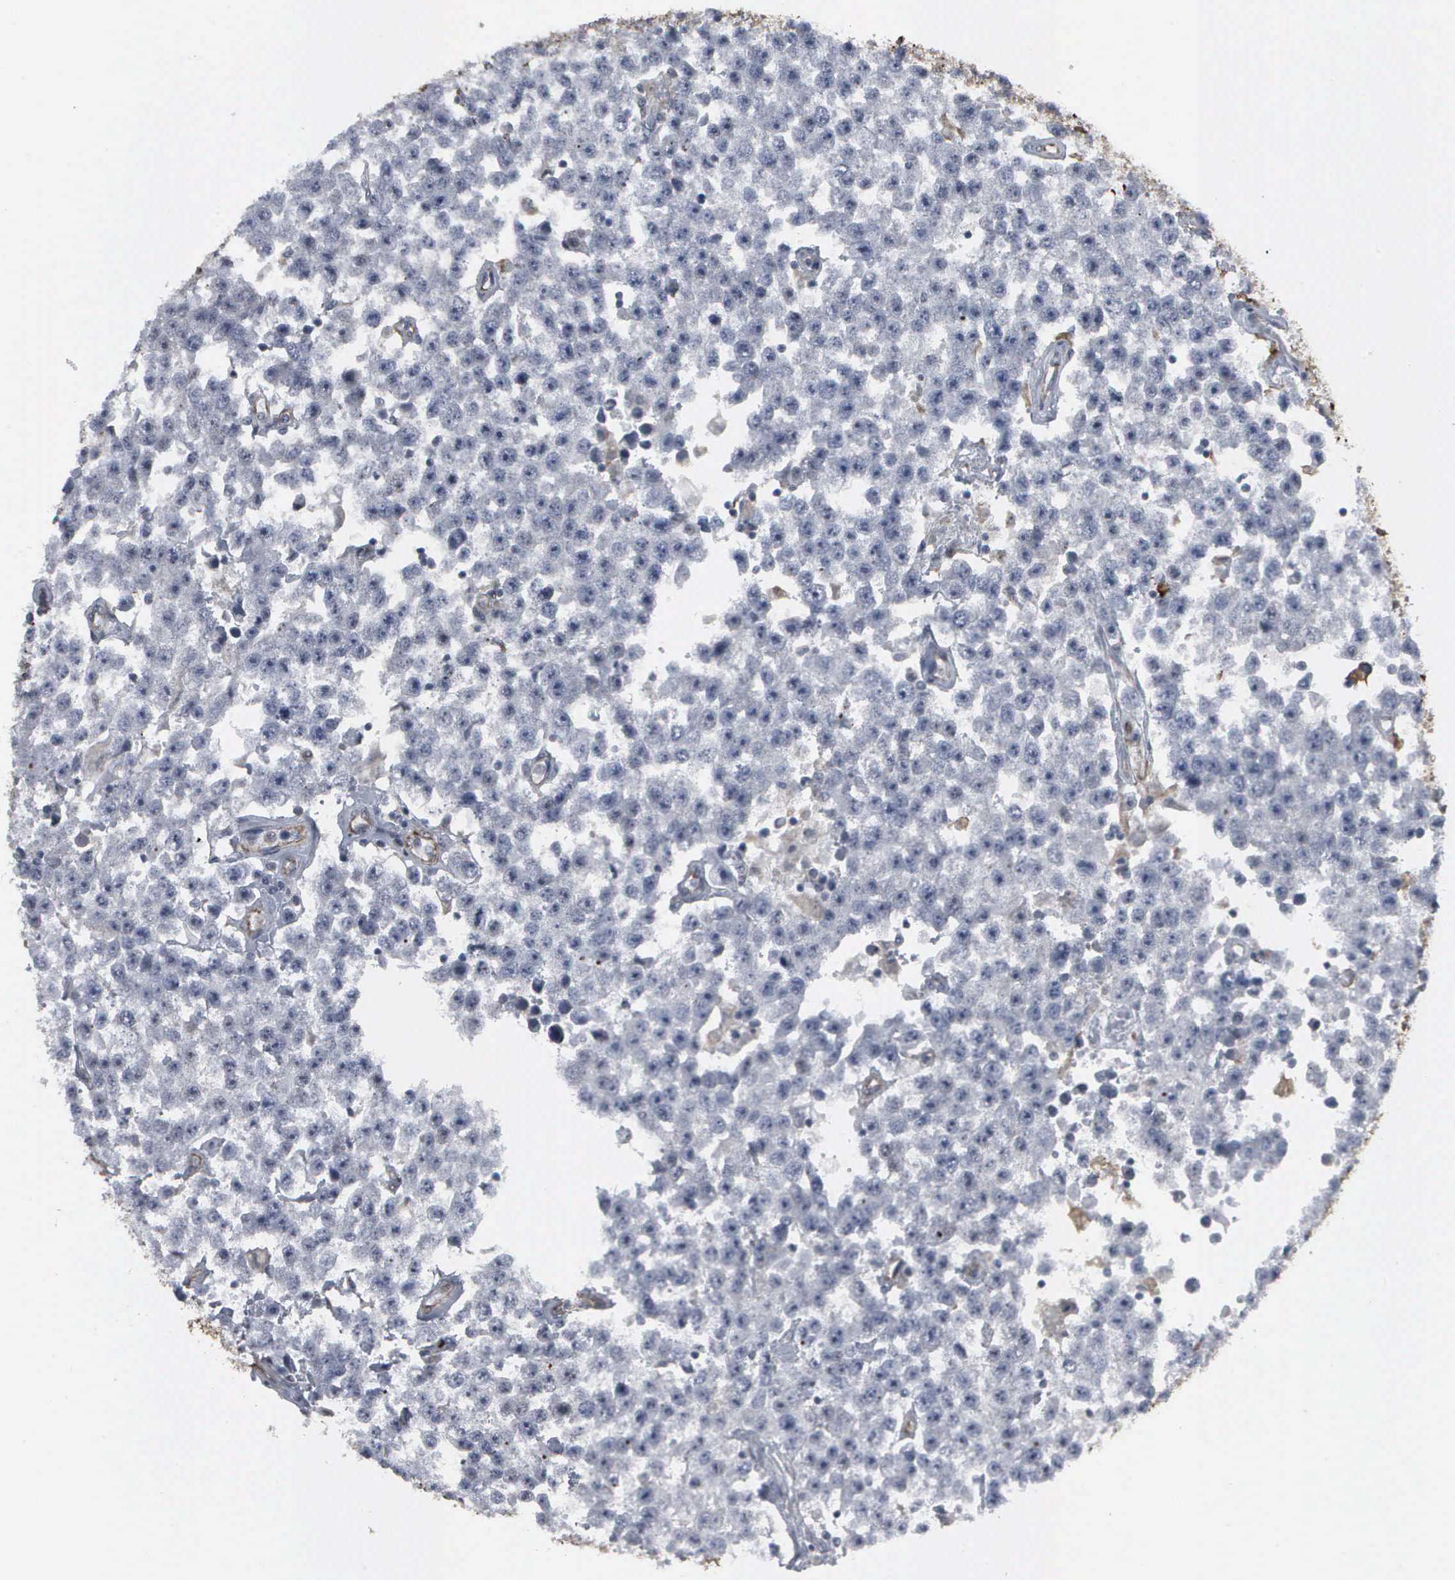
{"staining": {"intensity": "negative", "quantity": "none", "location": "none"}, "tissue": "testis cancer", "cell_type": "Tumor cells", "image_type": "cancer", "snomed": [{"axis": "morphology", "description": "Seminoma, NOS"}, {"axis": "topography", "description": "Testis"}], "caption": "Immunohistochemical staining of testis cancer (seminoma) displays no significant positivity in tumor cells.", "gene": "CCNE1", "patient": {"sex": "male", "age": 52}}